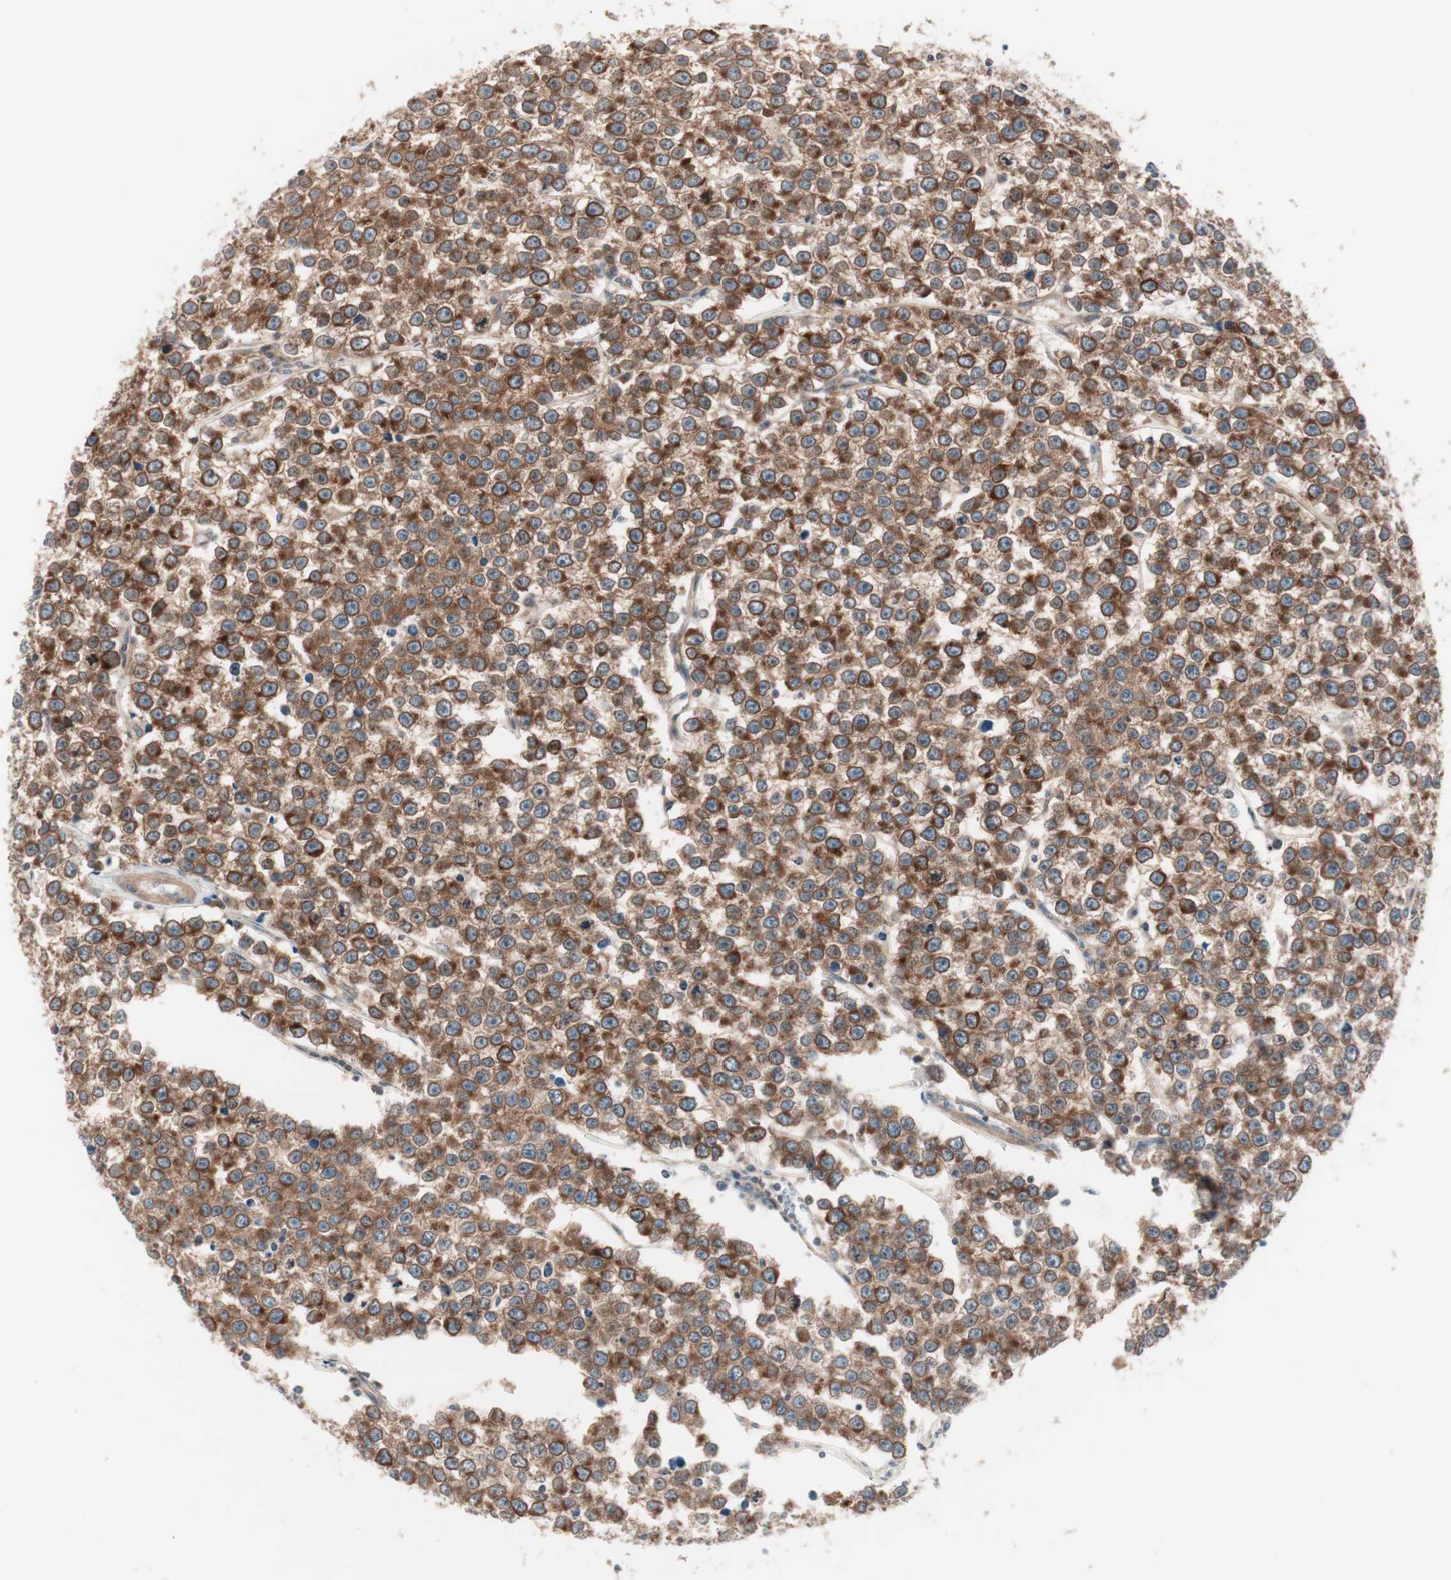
{"staining": {"intensity": "strong", "quantity": ">75%", "location": "cytoplasmic/membranous"}, "tissue": "testis cancer", "cell_type": "Tumor cells", "image_type": "cancer", "snomed": [{"axis": "morphology", "description": "Seminoma, NOS"}, {"axis": "morphology", "description": "Carcinoma, Embryonal, NOS"}, {"axis": "topography", "description": "Testis"}], "caption": "The micrograph reveals immunohistochemical staining of embryonal carcinoma (testis). There is strong cytoplasmic/membranous staining is identified in about >75% of tumor cells. The protein of interest is stained brown, and the nuclei are stained in blue (DAB (3,3'-diaminobenzidine) IHC with brightfield microscopy, high magnification).", "gene": "TSG101", "patient": {"sex": "male", "age": 52}}